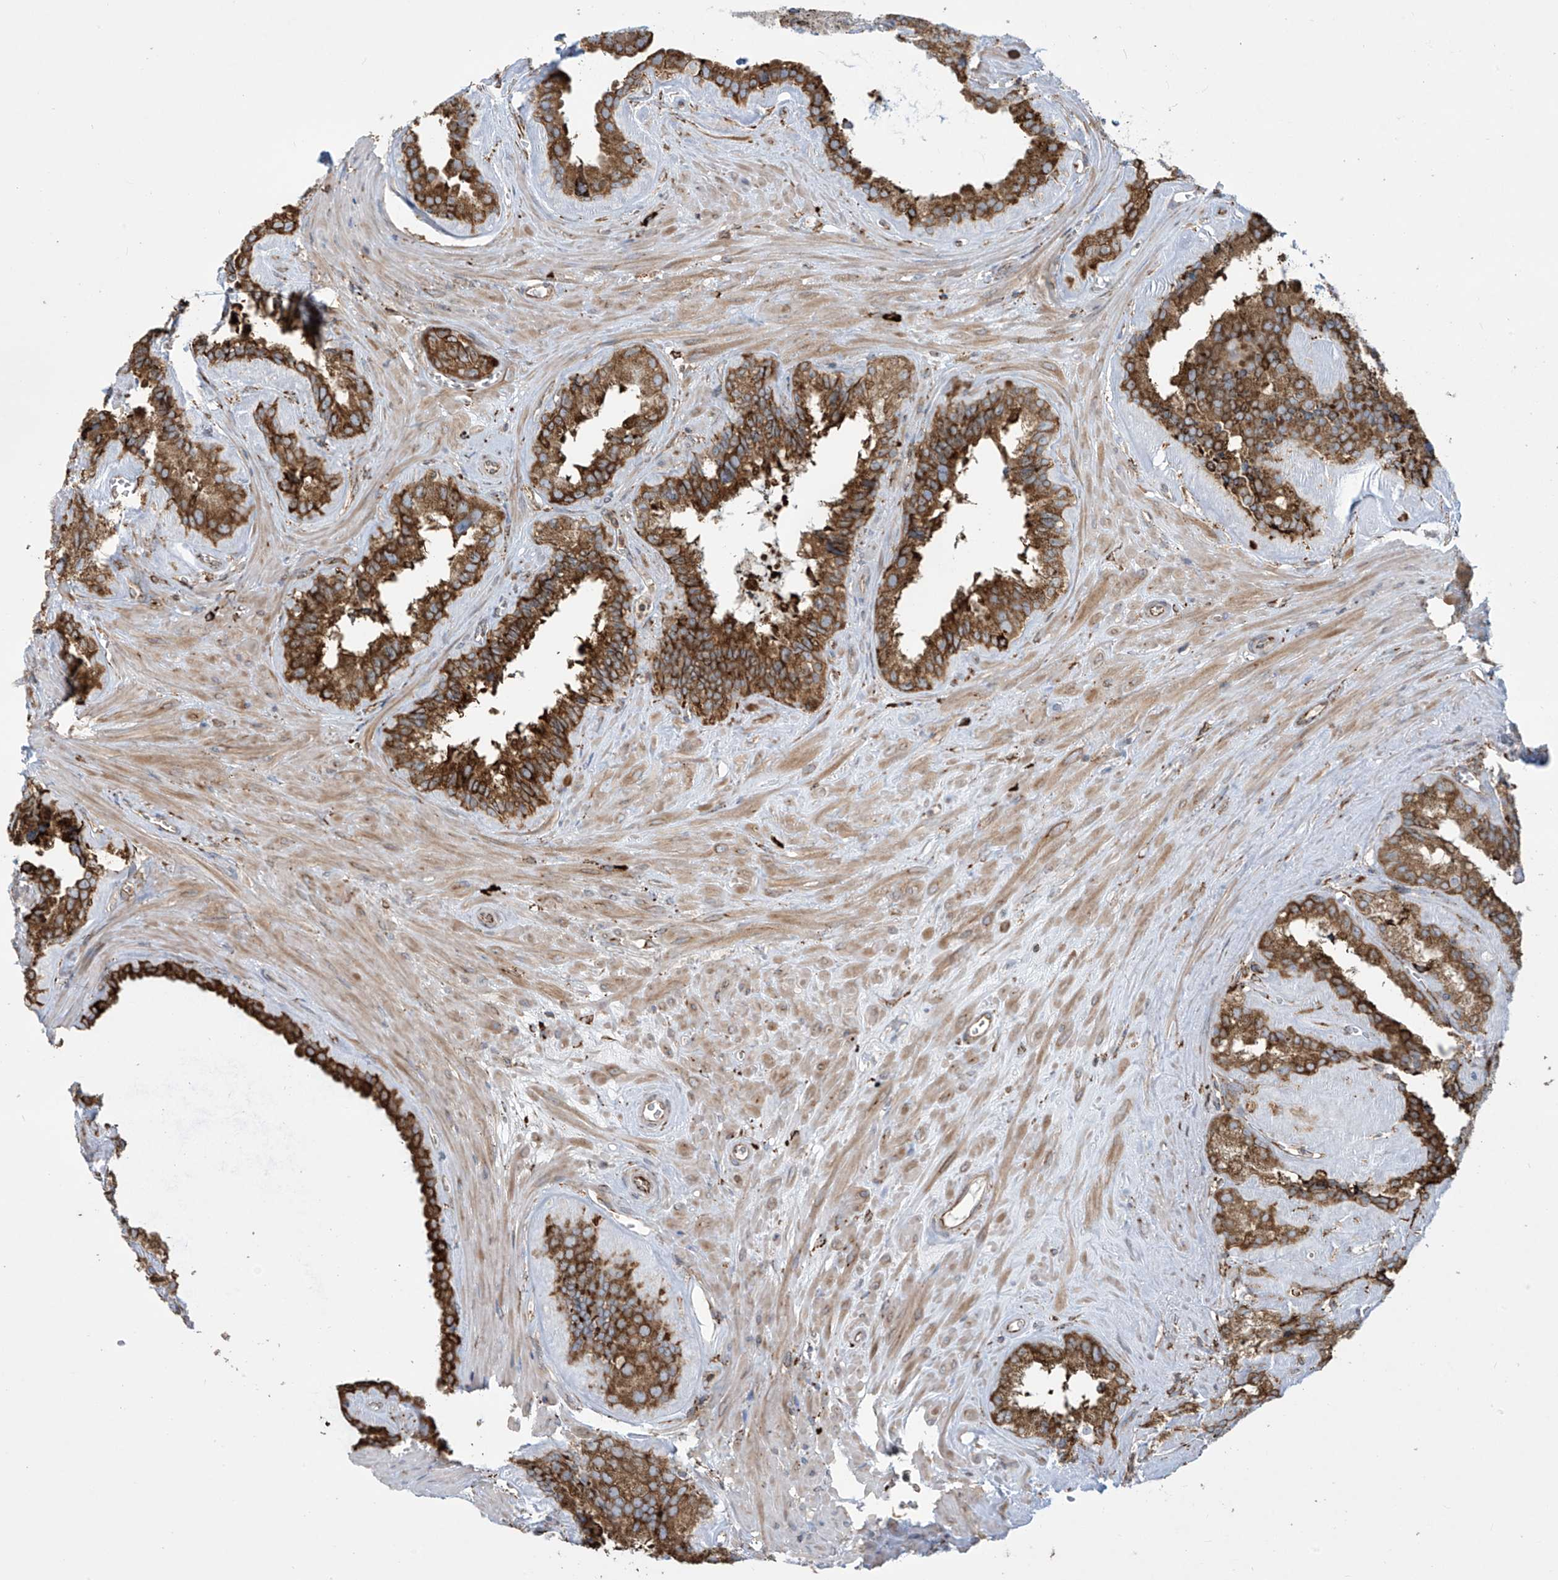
{"staining": {"intensity": "strong", "quantity": ">75%", "location": "cytoplasmic/membranous"}, "tissue": "seminal vesicle", "cell_type": "Glandular cells", "image_type": "normal", "snomed": [{"axis": "morphology", "description": "Normal tissue, NOS"}, {"axis": "topography", "description": "Prostate"}, {"axis": "topography", "description": "Seminal veicle"}], "caption": "IHC staining of normal seminal vesicle, which demonstrates high levels of strong cytoplasmic/membranous expression in approximately >75% of glandular cells indicating strong cytoplasmic/membranous protein positivity. The staining was performed using DAB (brown) for protein detection and nuclei were counterstained in hematoxylin (blue).", "gene": "MX1", "patient": {"sex": "male", "age": 59}}